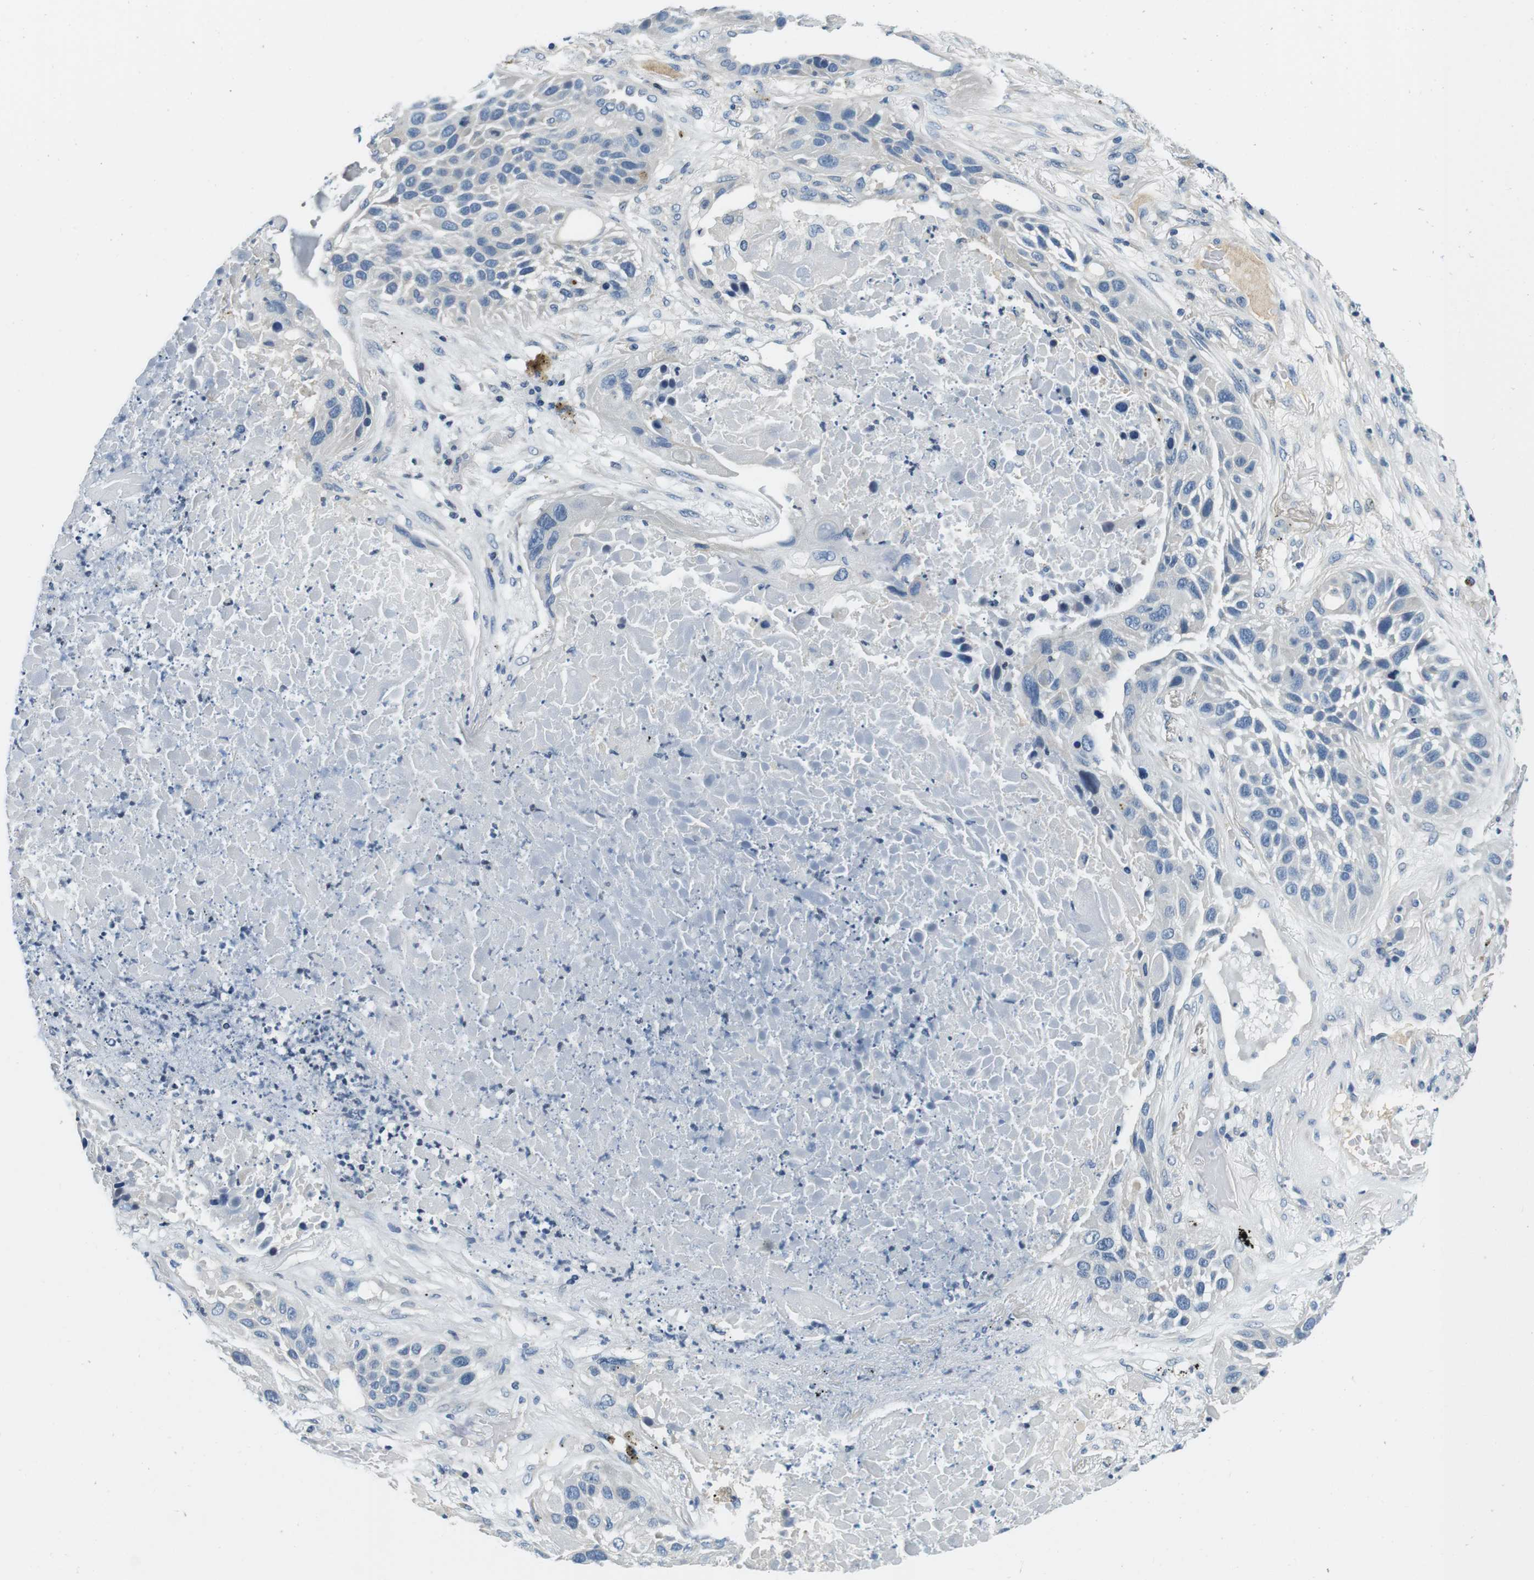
{"staining": {"intensity": "negative", "quantity": "none", "location": "none"}, "tissue": "lung cancer", "cell_type": "Tumor cells", "image_type": "cancer", "snomed": [{"axis": "morphology", "description": "Squamous cell carcinoma, NOS"}, {"axis": "topography", "description": "Lung"}], "caption": "An image of human lung squamous cell carcinoma is negative for staining in tumor cells.", "gene": "KCNJ5", "patient": {"sex": "male", "age": 57}}